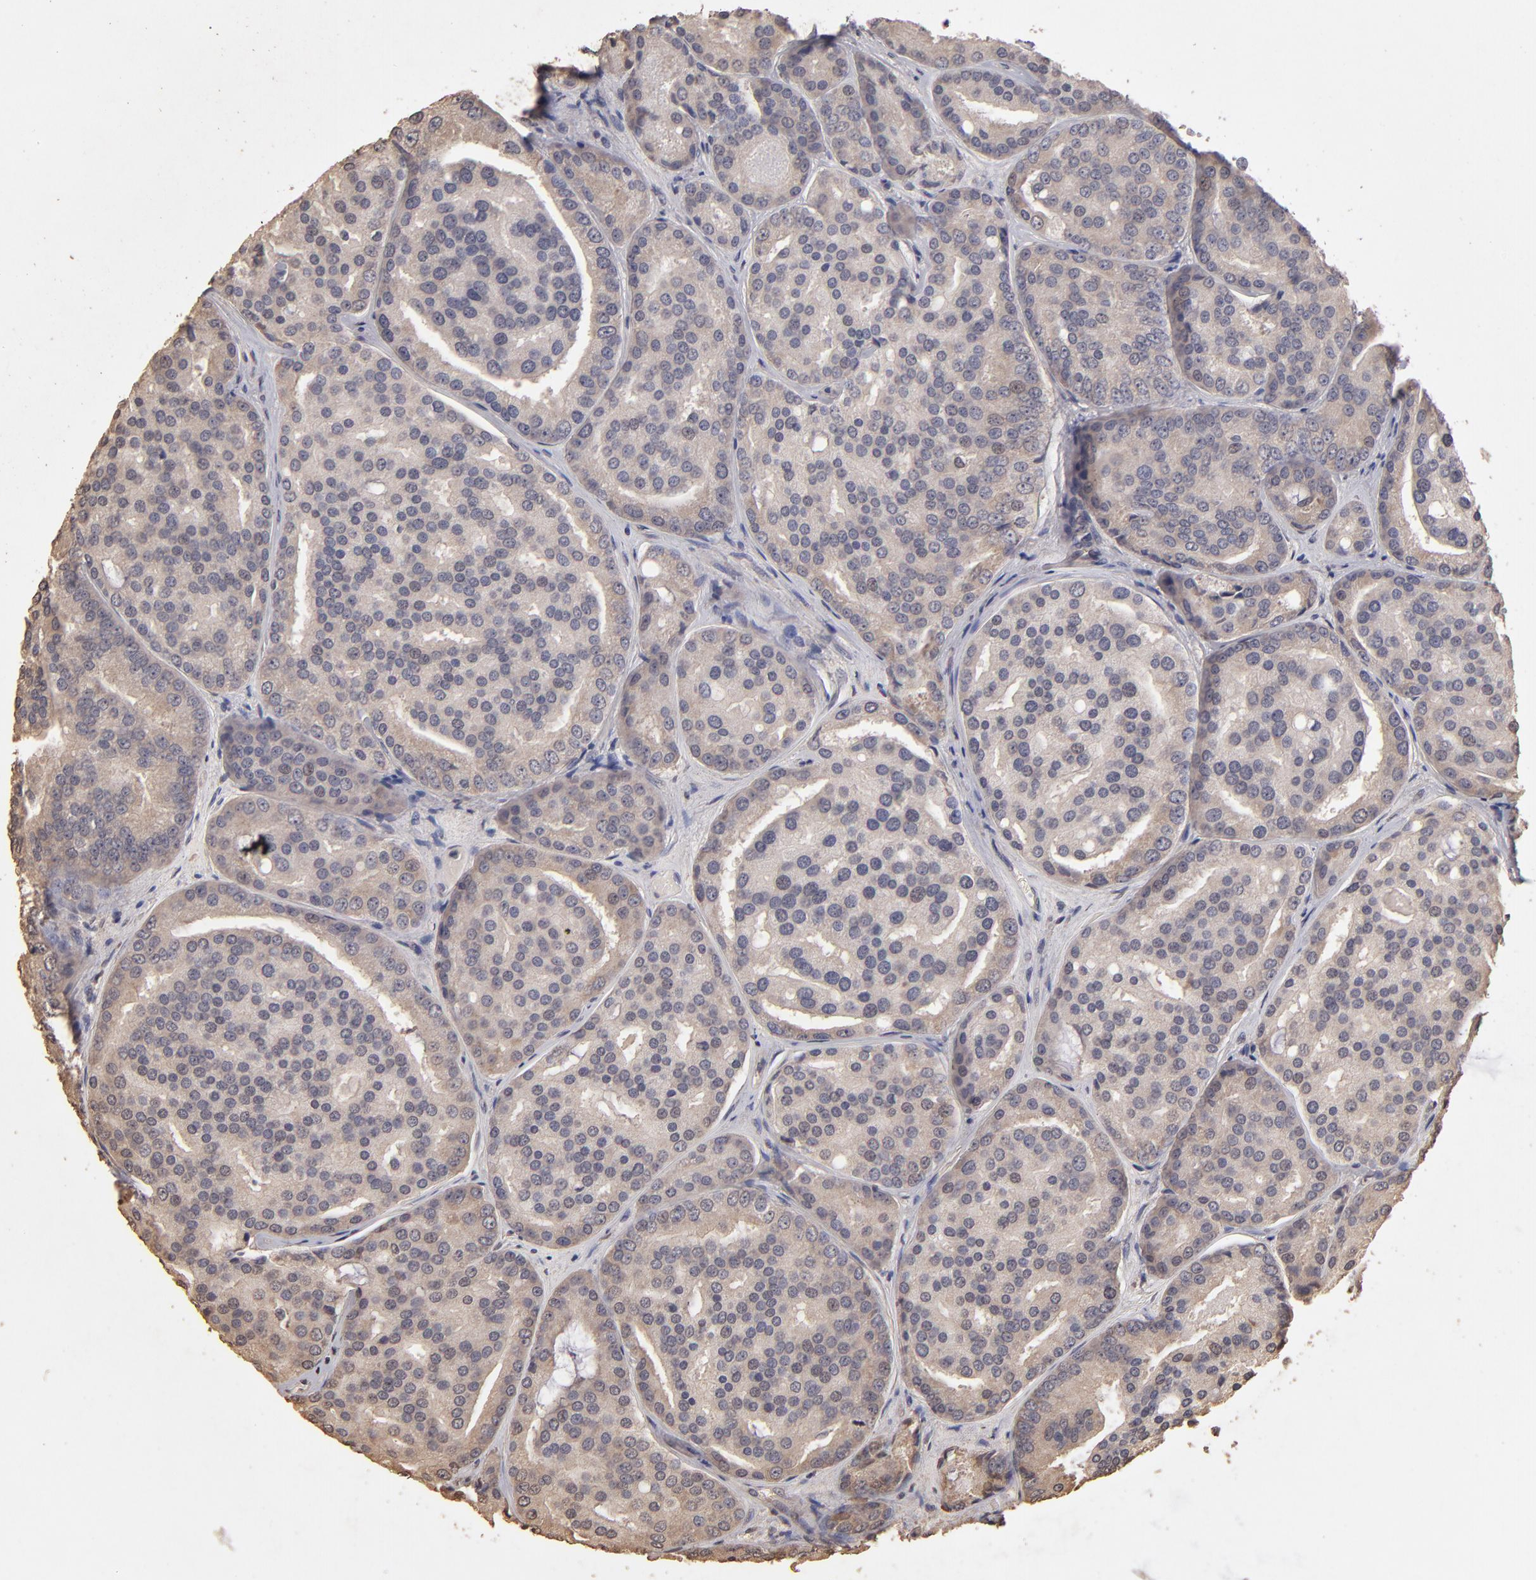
{"staining": {"intensity": "weak", "quantity": ">75%", "location": "cytoplasmic/membranous"}, "tissue": "prostate cancer", "cell_type": "Tumor cells", "image_type": "cancer", "snomed": [{"axis": "morphology", "description": "Adenocarcinoma, High grade"}, {"axis": "topography", "description": "Prostate"}], "caption": "Prostate cancer (adenocarcinoma (high-grade)) tissue demonstrates weak cytoplasmic/membranous positivity in approximately >75% of tumor cells, visualized by immunohistochemistry.", "gene": "OPHN1", "patient": {"sex": "male", "age": 64}}